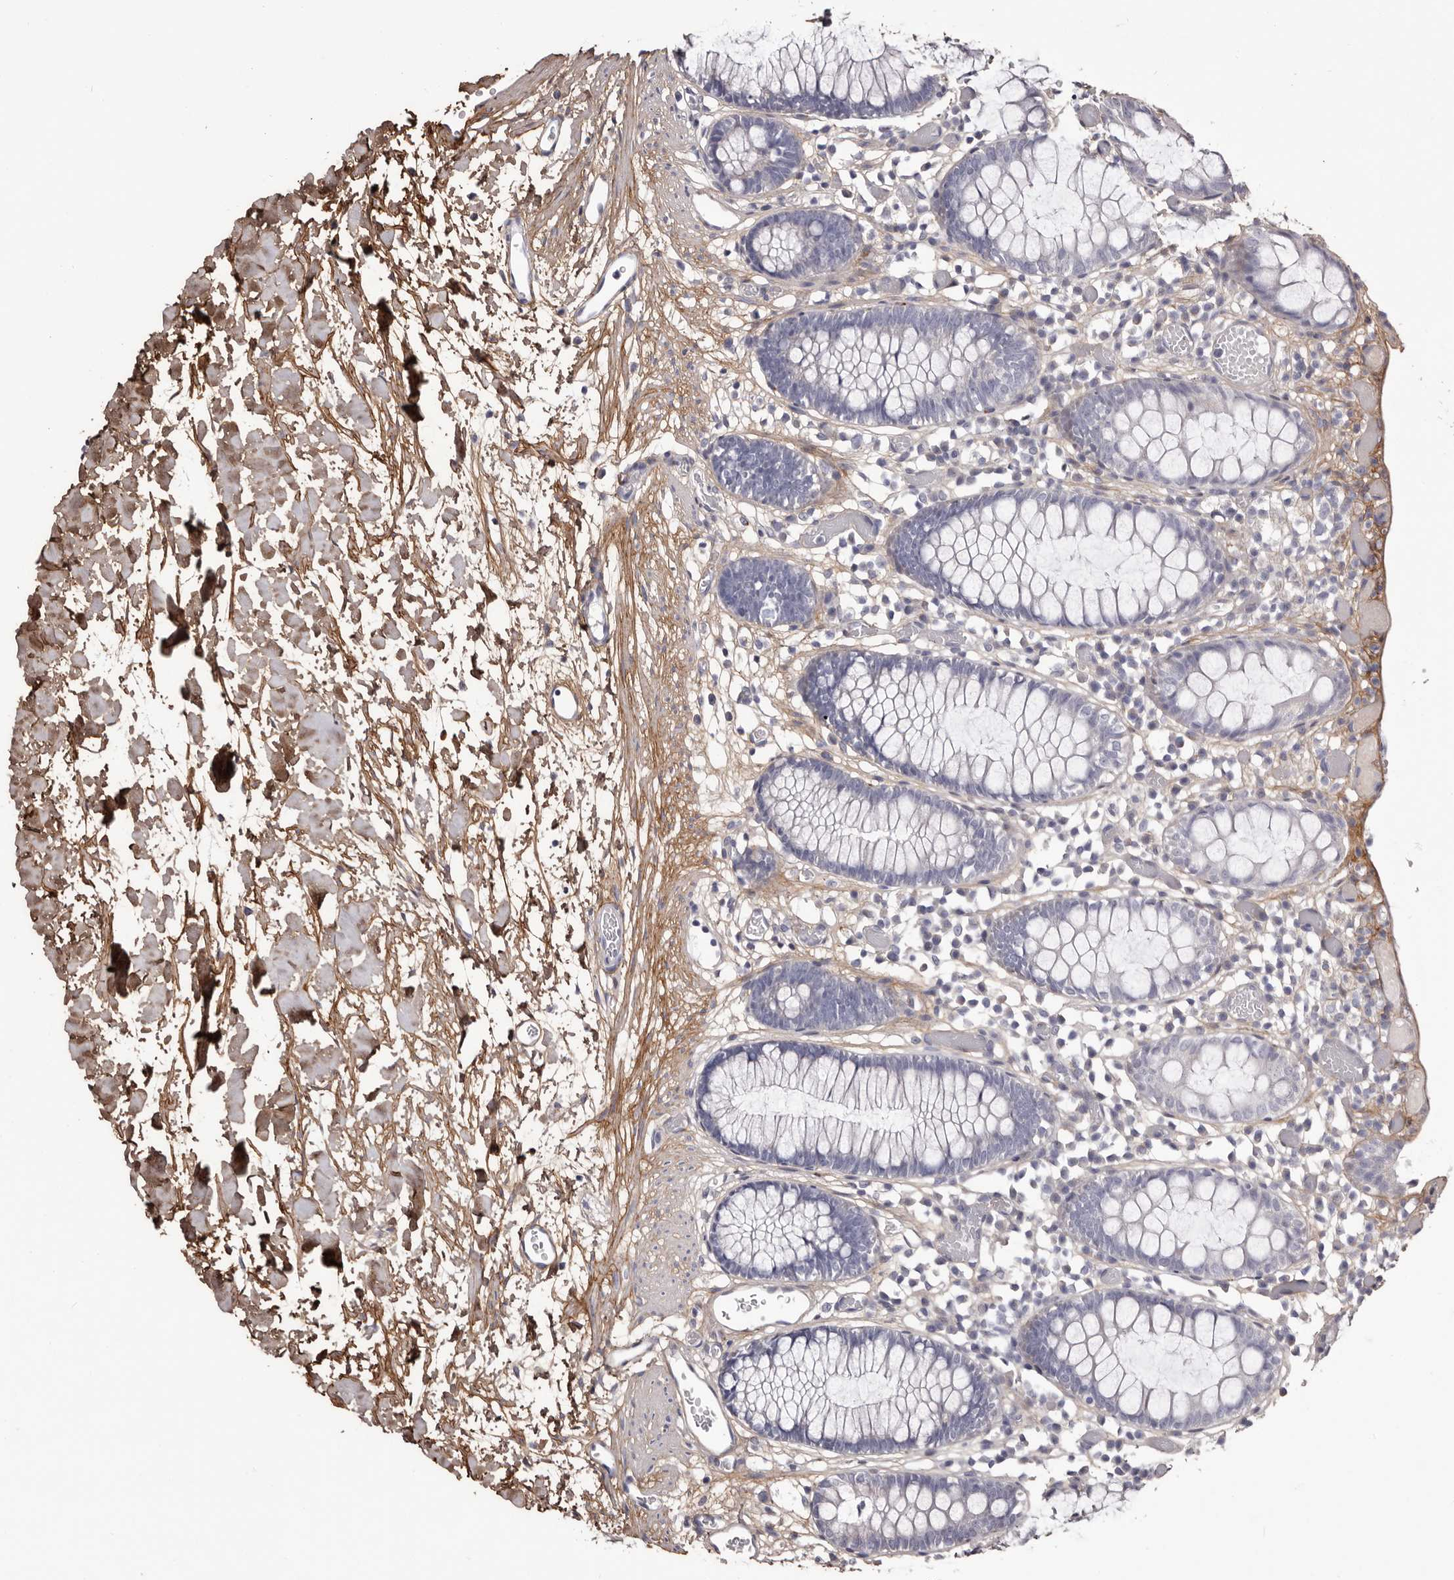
{"staining": {"intensity": "moderate", "quantity": ">75%", "location": "cytoplasmic/membranous"}, "tissue": "colon", "cell_type": "Endothelial cells", "image_type": "normal", "snomed": [{"axis": "morphology", "description": "Normal tissue, NOS"}, {"axis": "topography", "description": "Colon"}], "caption": "IHC histopathology image of benign colon: human colon stained using immunohistochemistry (IHC) displays medium levels of moderate protein expression localized specifically in the cytoplasmic/membranous of endothelial cells, appearing as a cytoplasmic/membranous brown color.", "gene": "COL6A1", "patient": {"sex": "male", "age": 14}}